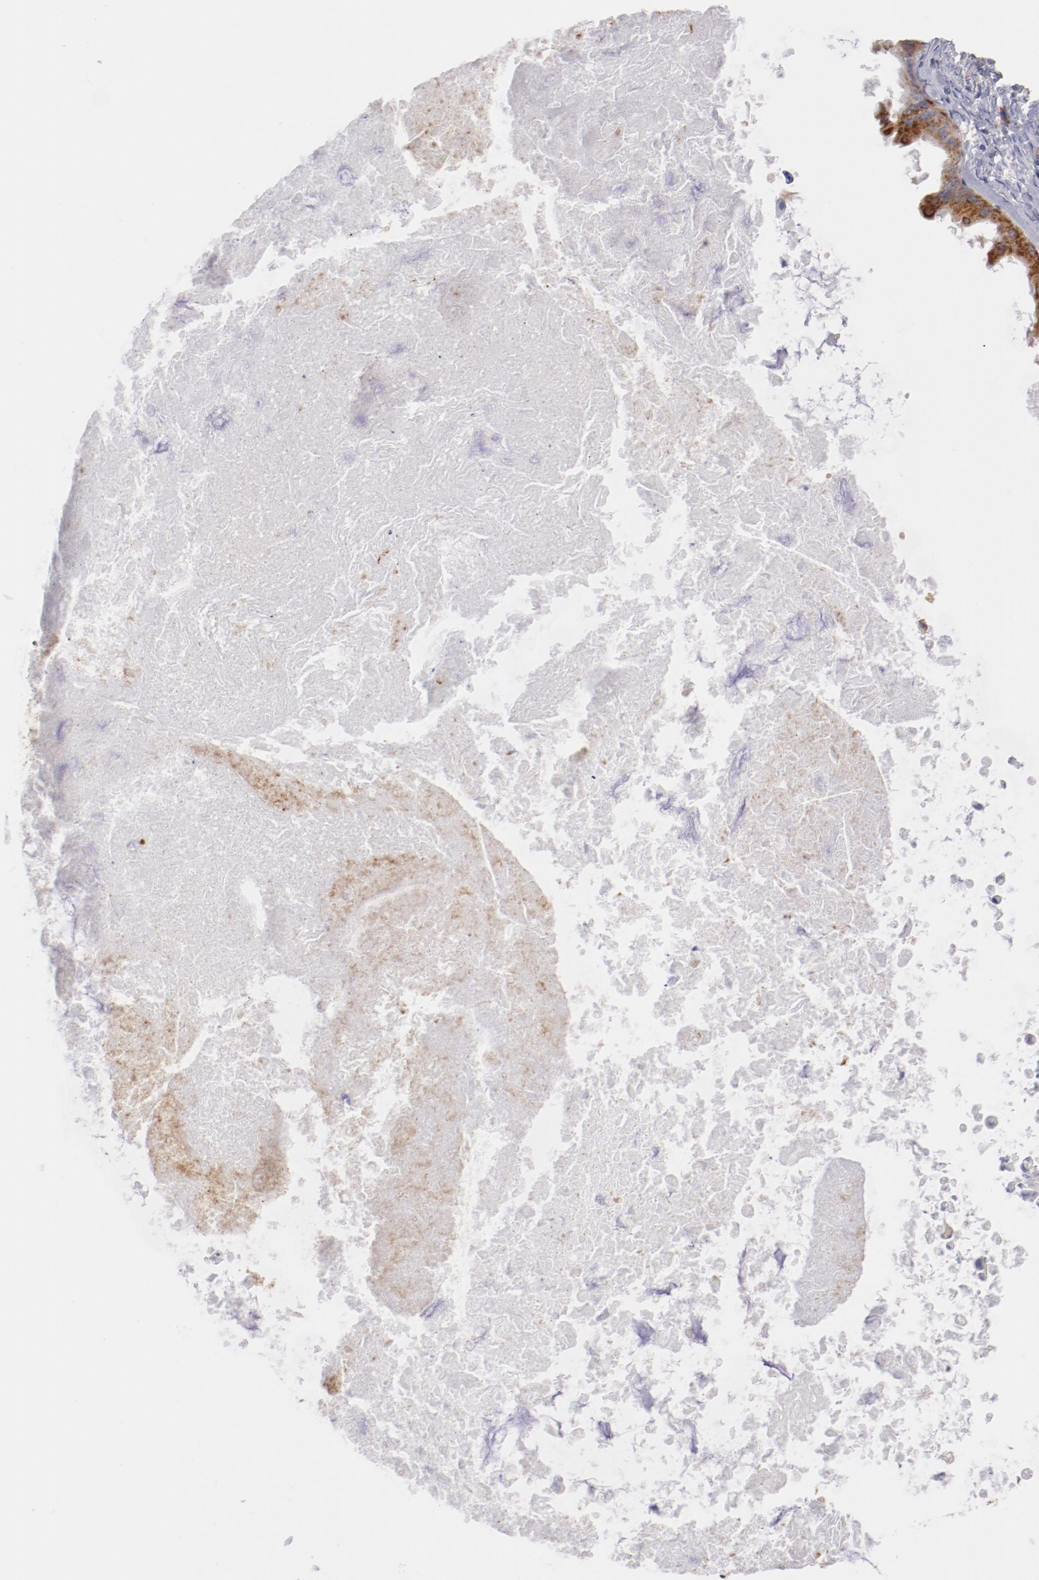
{"staining": {"intensity": "moderate", "quantity": ">75%", "location": "cytoplasmic/membranous"}, "tissue": "ovarian cancer", "cell_type": "Tumor cells", "image_type": "cancer", "snomed": [{"axis": "morphology", "description": "Cystadenocarcinoma, mucinous, NOS"}, {"axis": "topography", "description": "Ovary"}], "caption": "Protein analysis of ovarian mucinous cystadenocarcinoma tissue reveals moderate cytoplasmic/membranous positivity in about >75% of tumor cells.", "gene": "ENTPD5", "patient": {"sex": "female", "age": 37}}